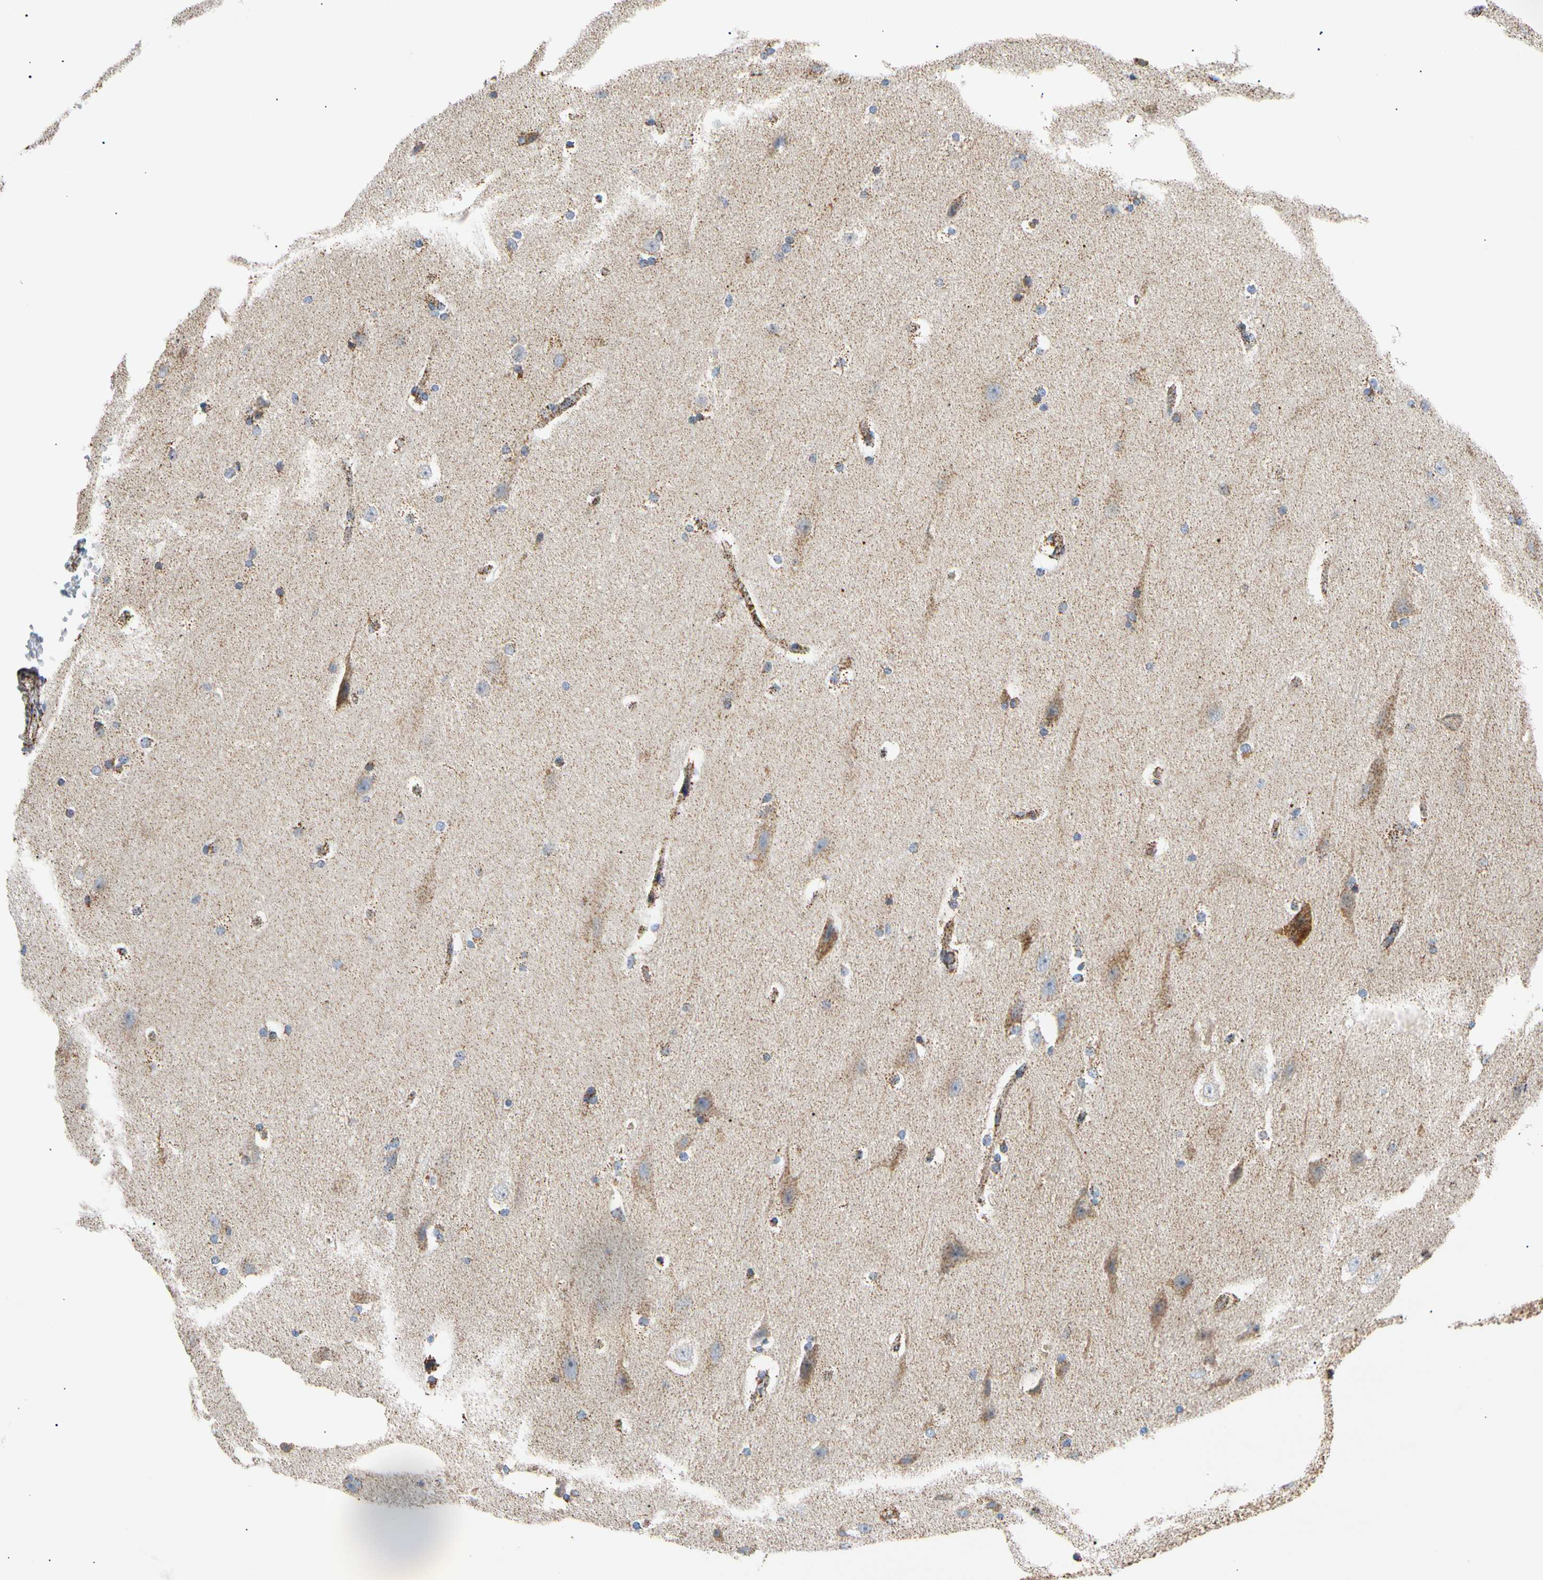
{"staining": {"intensity": "moderate", "quantity": ">75%", "location": "cytoplasmic/membranous"}, "tissue": "cerebral cortex", "cell_type": "Endothelial cells", "image_type": "normal", "snomed": [{"axis": "morphology", "description": "Normal tissue, NOS"}, {"axis": "topography", "description": "Cerebral cortex"}, {"axis": "topography", "description": "Hippocampus"}], "caption": "Protein expression by IHC shows moderate cytoplasmic/membranous positivity in about >75% of endothelial cells in benign cerebral cortex. (DAB IHC with brightfield microscopy, high magnification).", "gene": "ACAT1", "patient": {"sex": "female", "age": 19}}